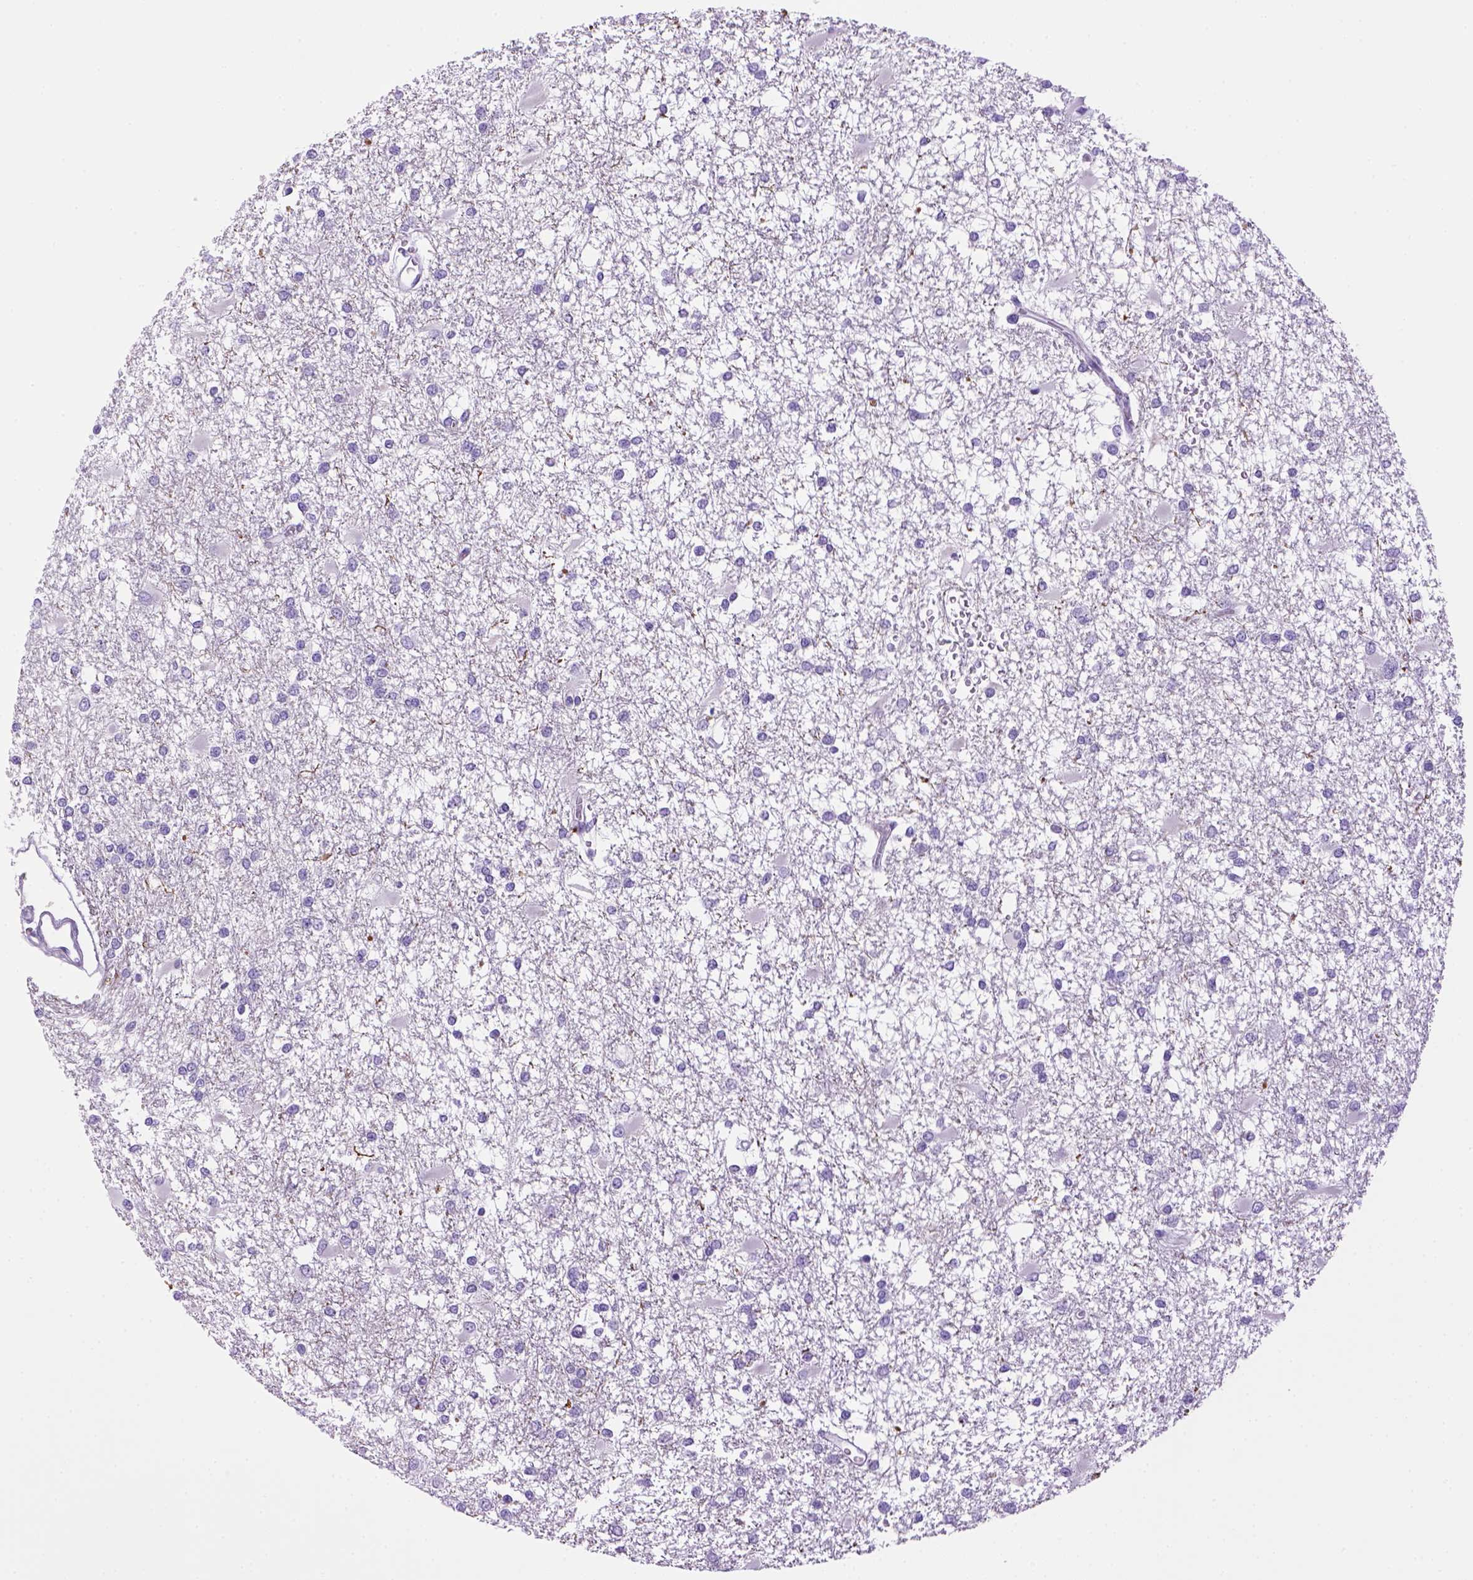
{"staining": {"intensity": "negative", "quantity": "none", "location": "none"}, "tissue": "glioma", "cell_type": "Tumor cells", "image_type": "cancer", "snomed": [{"axis": "morphology", "description": "Glioma, malignant, High grade"}, {"axis": "topography", "description": "Cerebral cortex"}], "caption": "Tumor cells show no significant protein staining in glioma. Brightfield microscopy of IHC stained with DAB (brown) and hematoxylin (blue), captured at high magnification.", "gene": "SGCG", "patient": {"sex": "male", "age": 79}}